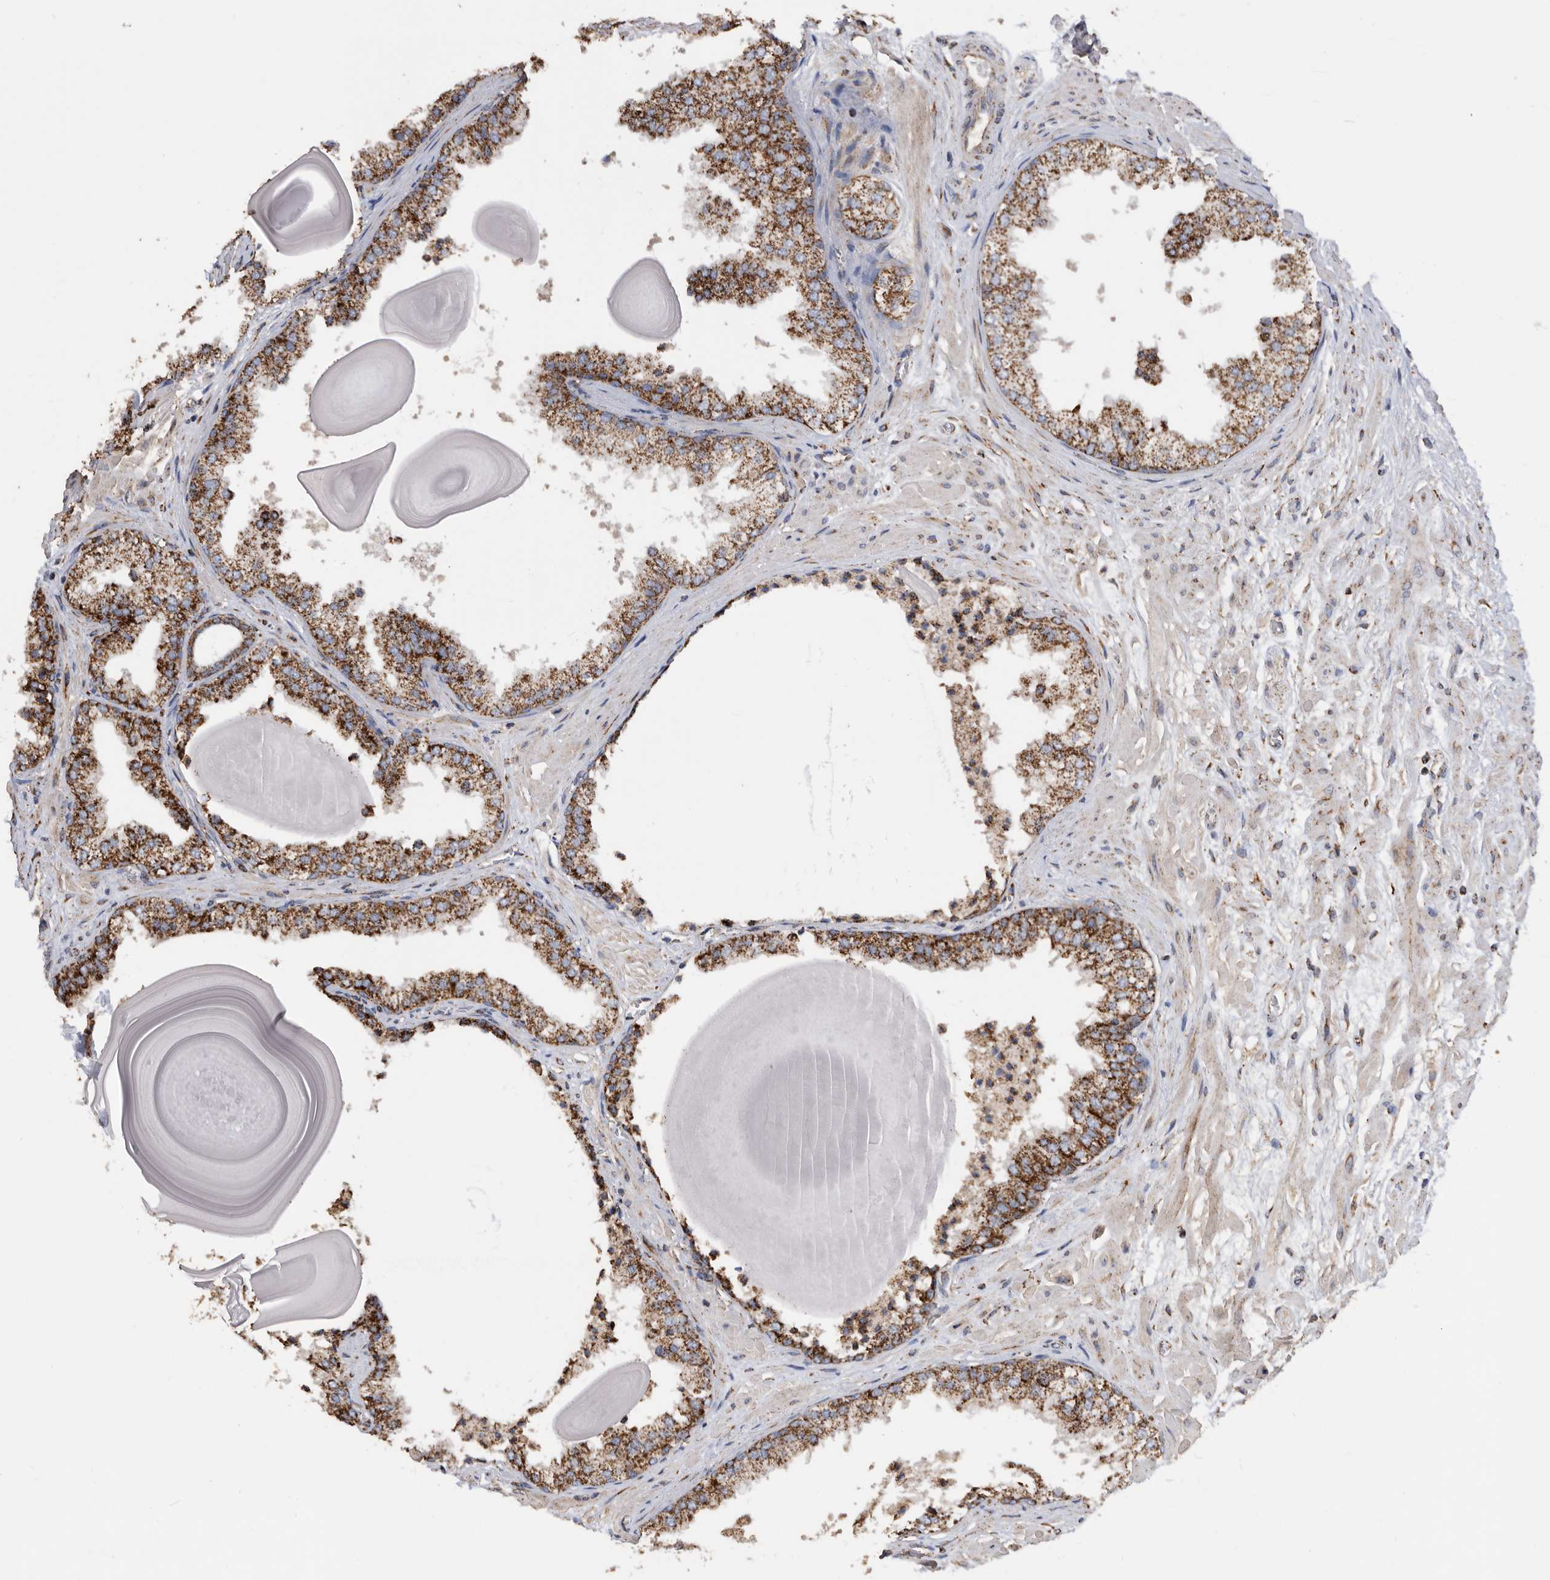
{"staining": {"intensity": "strong", "quantity": ">75%", "location": "cytoplasmic/membranous"}, "tissue": "prostate", "cell_type": "Glandular cells", "image_type": "normal", "snomed": [{"axis": "morphology", "description": "Normal tissue, NOS"}, {"axis": "topography", "description": "Prostate"}], "caption": "Benign prostate demonstrates strong cytoplasmic/membranous positivity in approximately >75% of glandular cells, visualized by immunohistochemistry.", "gene": "WFDC1", "patient": {"sex": "male", "age": 48}}